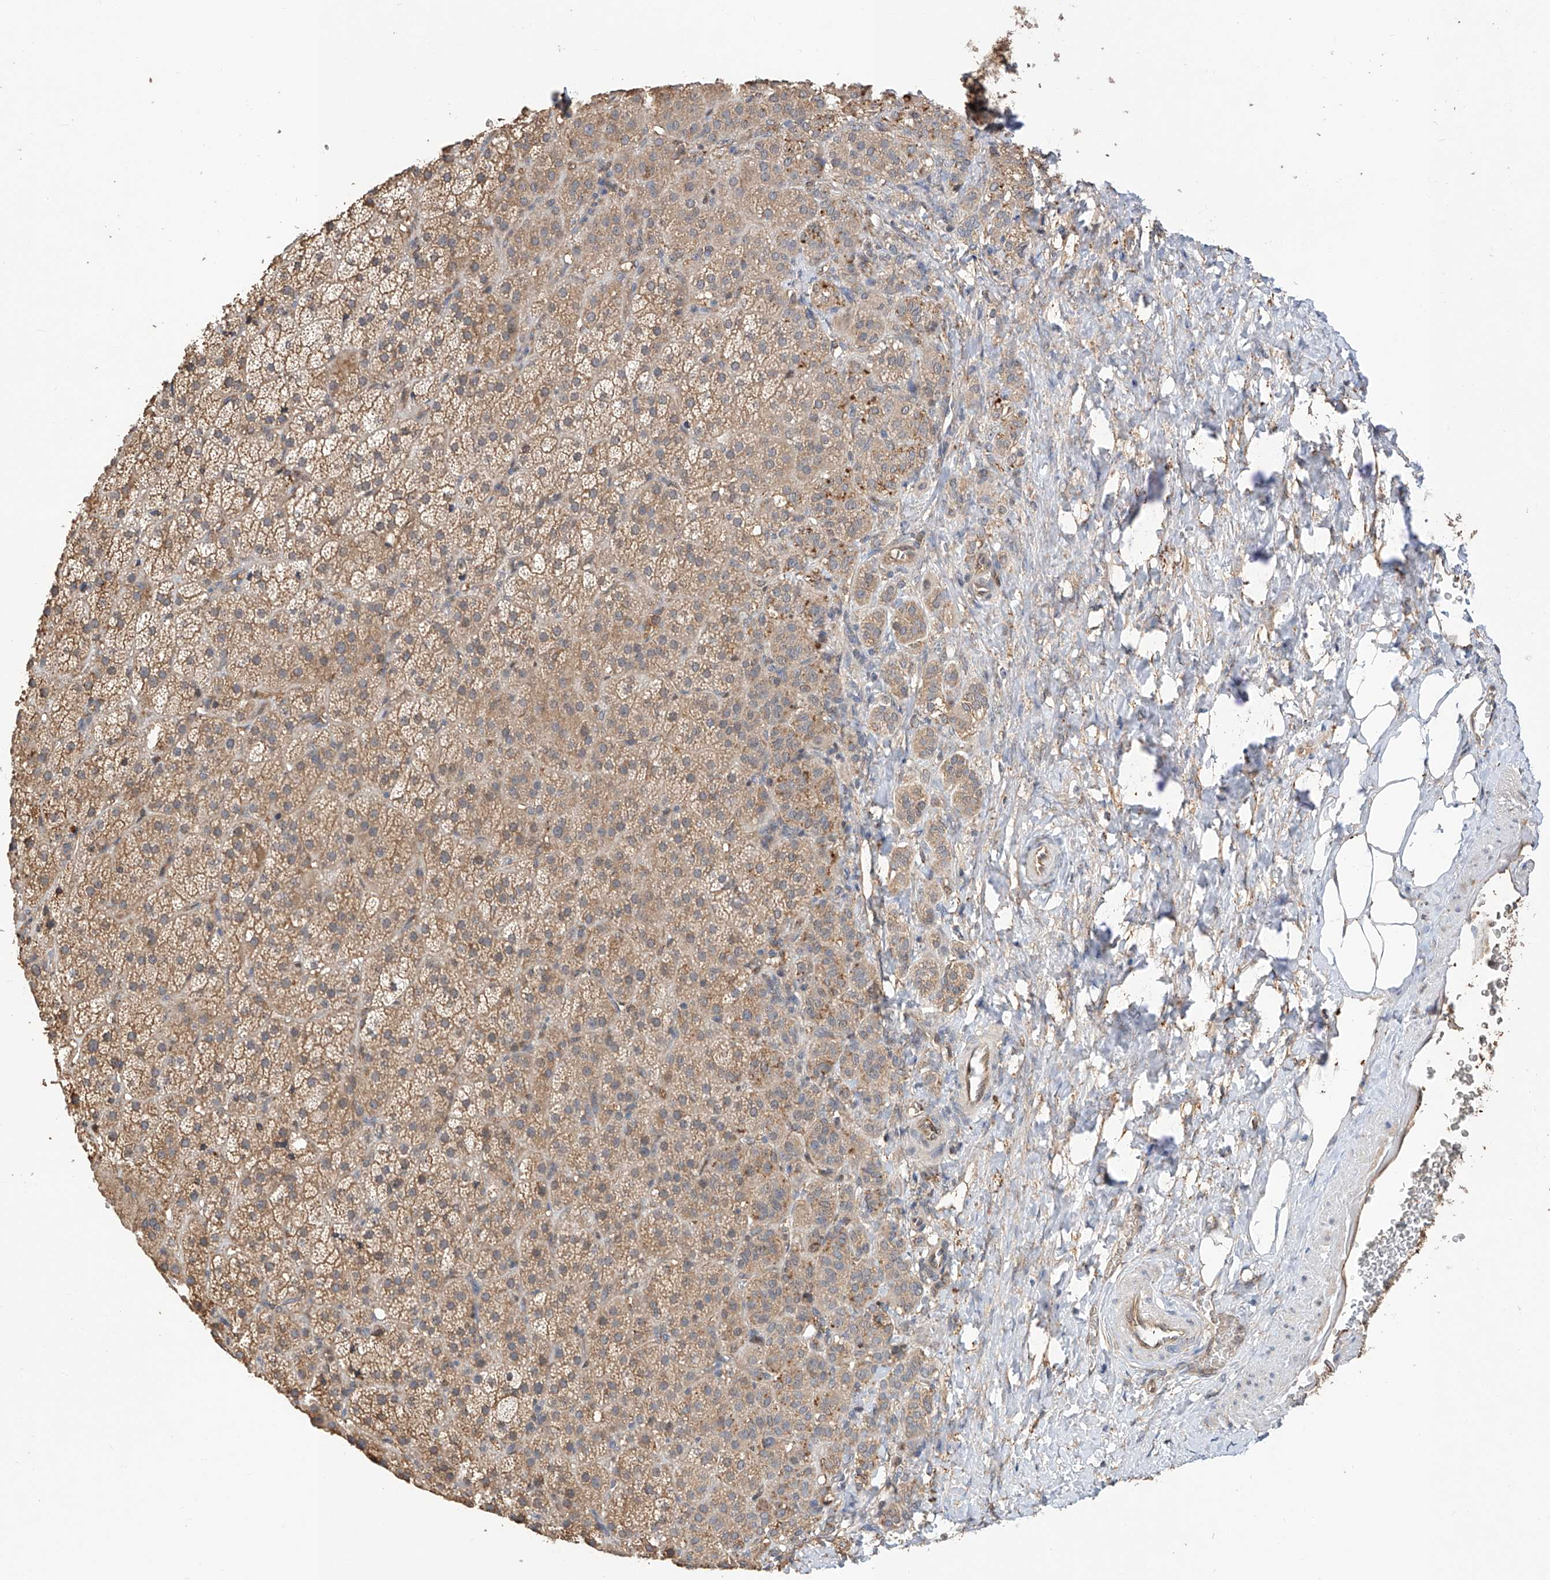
{"staining": {"intensity": "moderate", "quantity": ">75%", "location": "cytoplasmic/membranous"}, "tissue": "adrenal gland", "cell_type": "Glandular cells", "image_type": "normal", "snomed": [{"axis": "morphology", "description": "Normal tissue, NOS"}, {"axis": "topography", "description": "Adrenal gland"}], "caption": "Adrenal gland stained with IHC reveals moderate cytoplasmic/membranous expression in approximately >75% of glandular cells.", "gene": "RILPL2", "patient": {"sex": "female", "age": 57}}